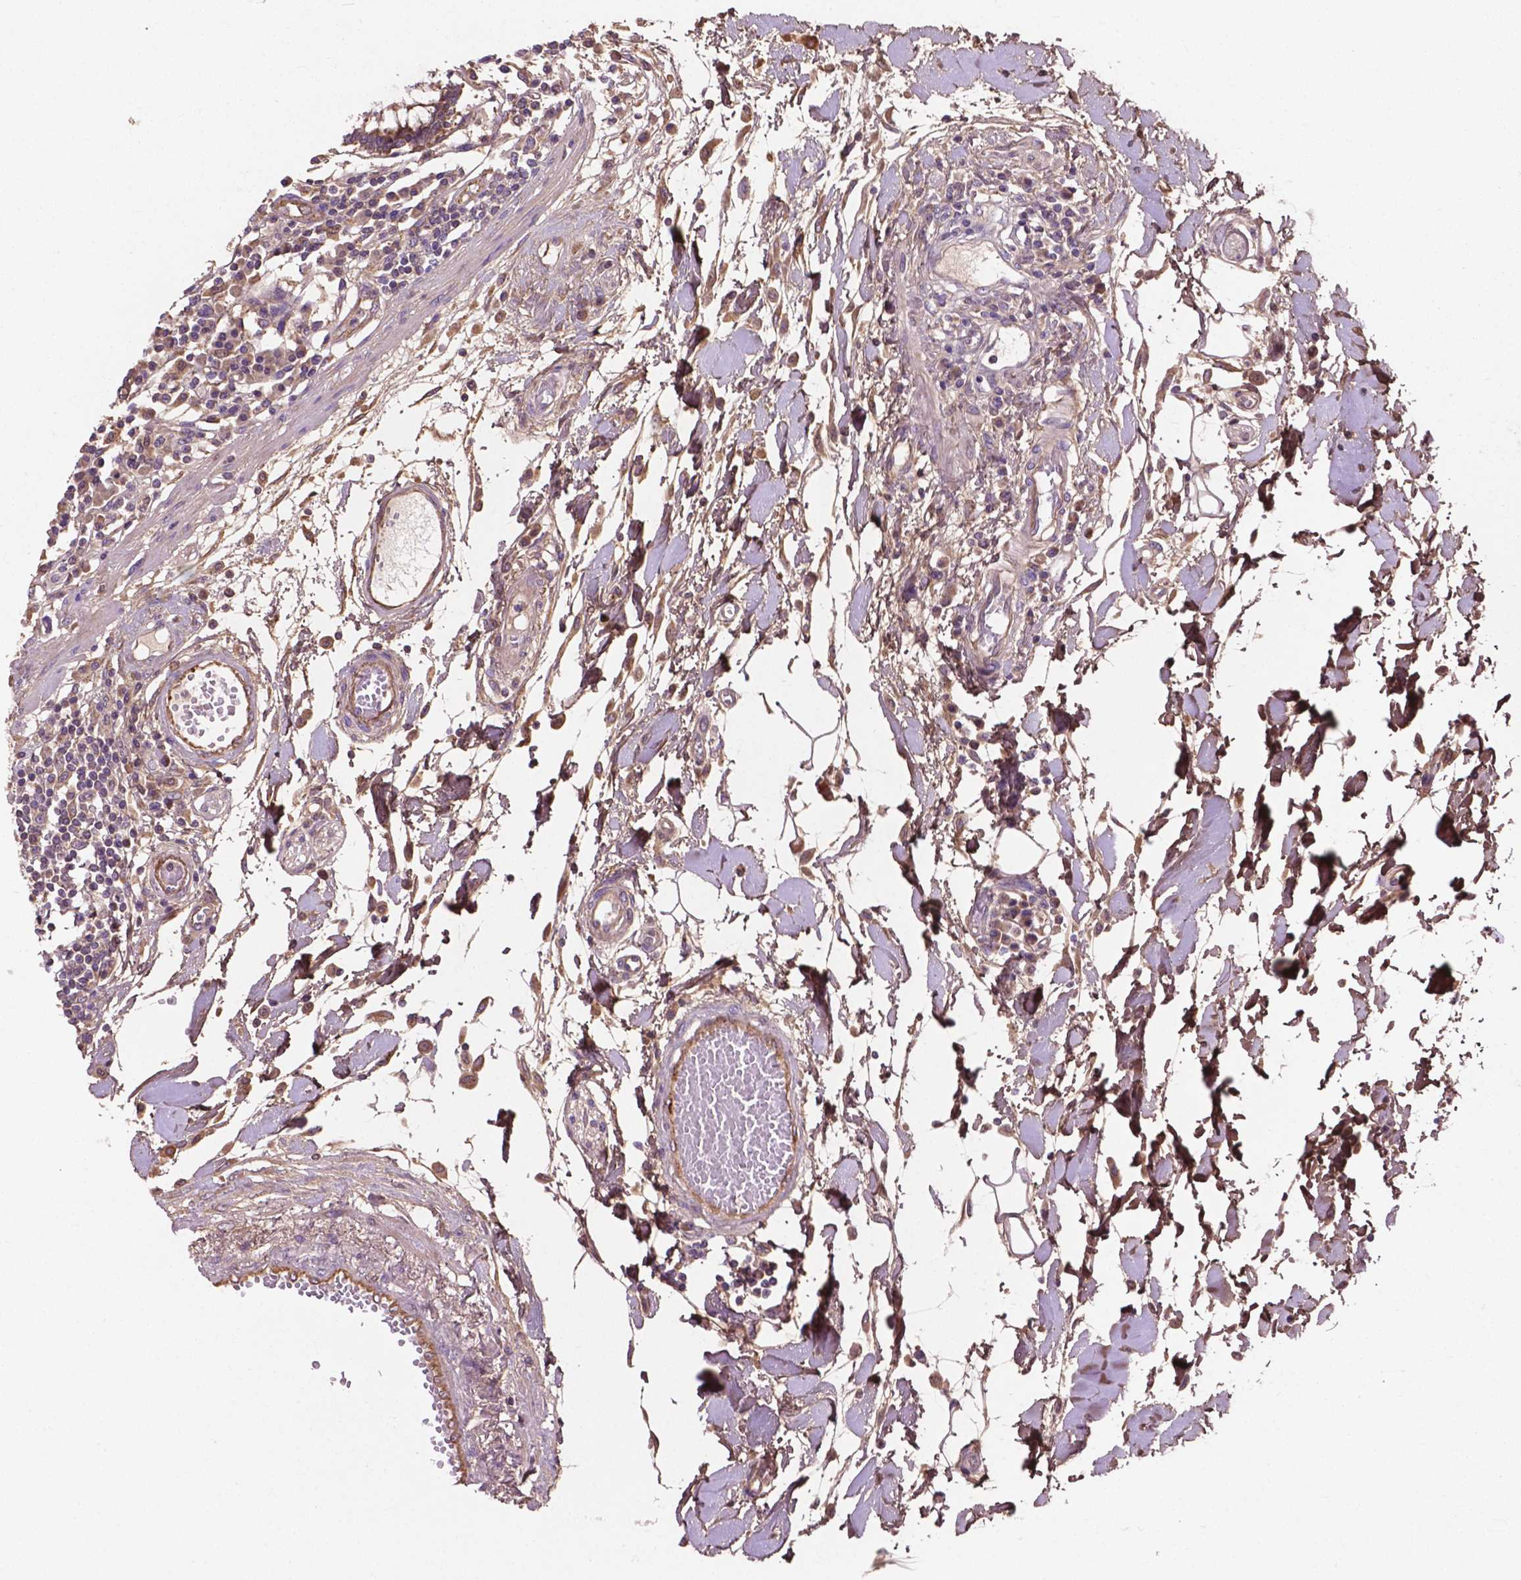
{"staining": {"intensity": "weak", "quantity": ">75%", "location": "cytoplasmic/membranous"}, "tissue": "colon", "cell_type": "Endothelial cells", "image_type": "normal", "snomed": [{"axis": "morphology", "description": "Normal tissue, NOS"}, {"axis": "morphology", "description": "Adenocarcinoma, NOS"}, {"axis": "topography", "description": "Colon"}], "caption": "A brown stain highlights weak cytoplasmic/membranous positivity of a protein in endothelial cells of normal human colon. Nuclei are stained in blue.", "gene": "GJA9", "patient": {"sex": "male", "age": 83}}